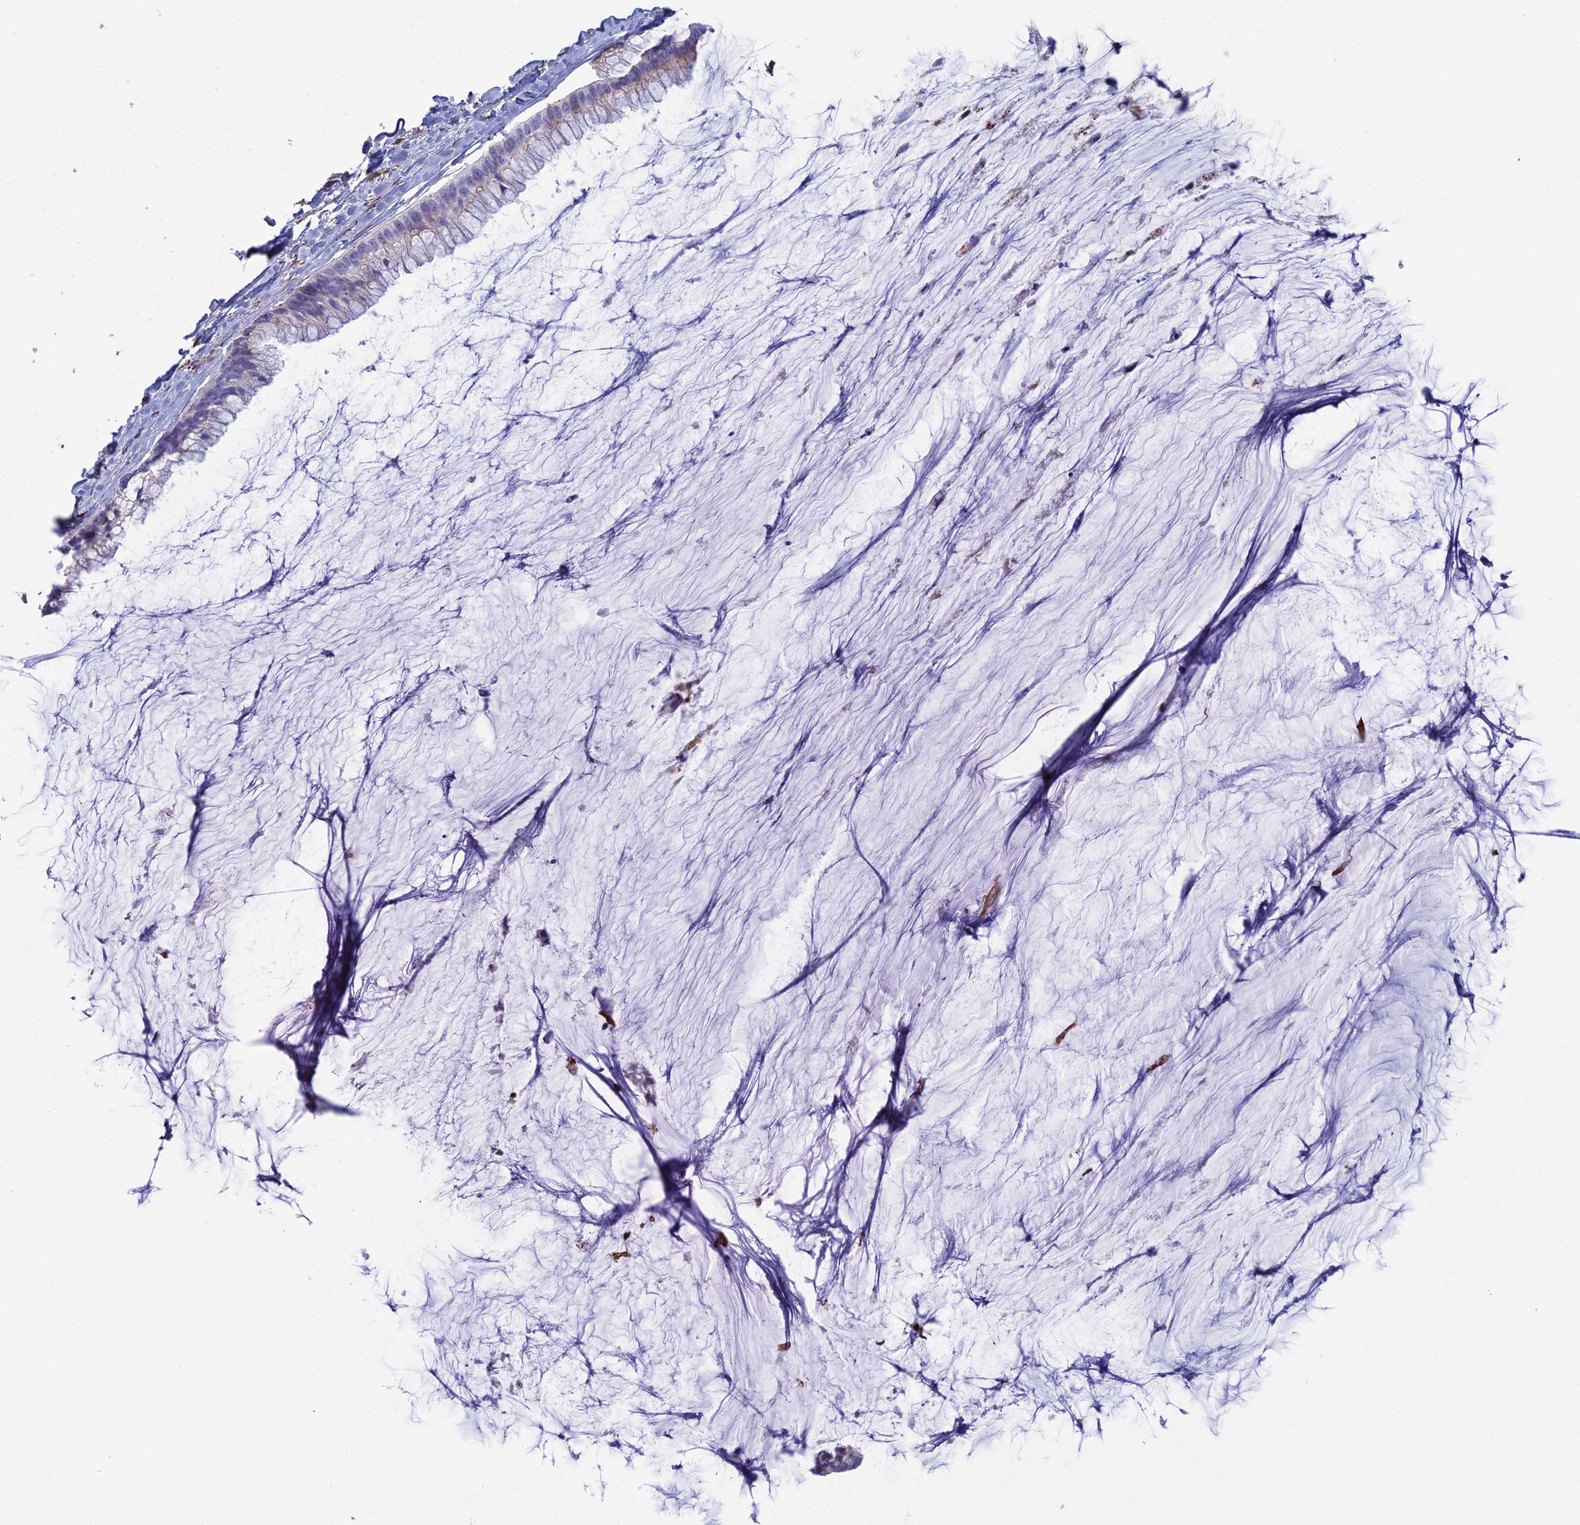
{"staining": {"intensity": "weak", "quantity": "<25%", "location": "cytoplasmic/membranous"}, "tissue": "ovarian cancer", "cell_type": "Tumor cells", "image_type": "cancer", "snomed": [{"axis": "morphology", "description": "Cystadenocarcinoma, mucinous, NOS"}, {"axis": "topography", "description": "Ovary"}], "caption": "Immunohistochemistry (IHC) of ovarian cancer reveals no staining in tumor cells.", "gene": "CLVS2", "patient": {"sex": "female", "age": 39}}